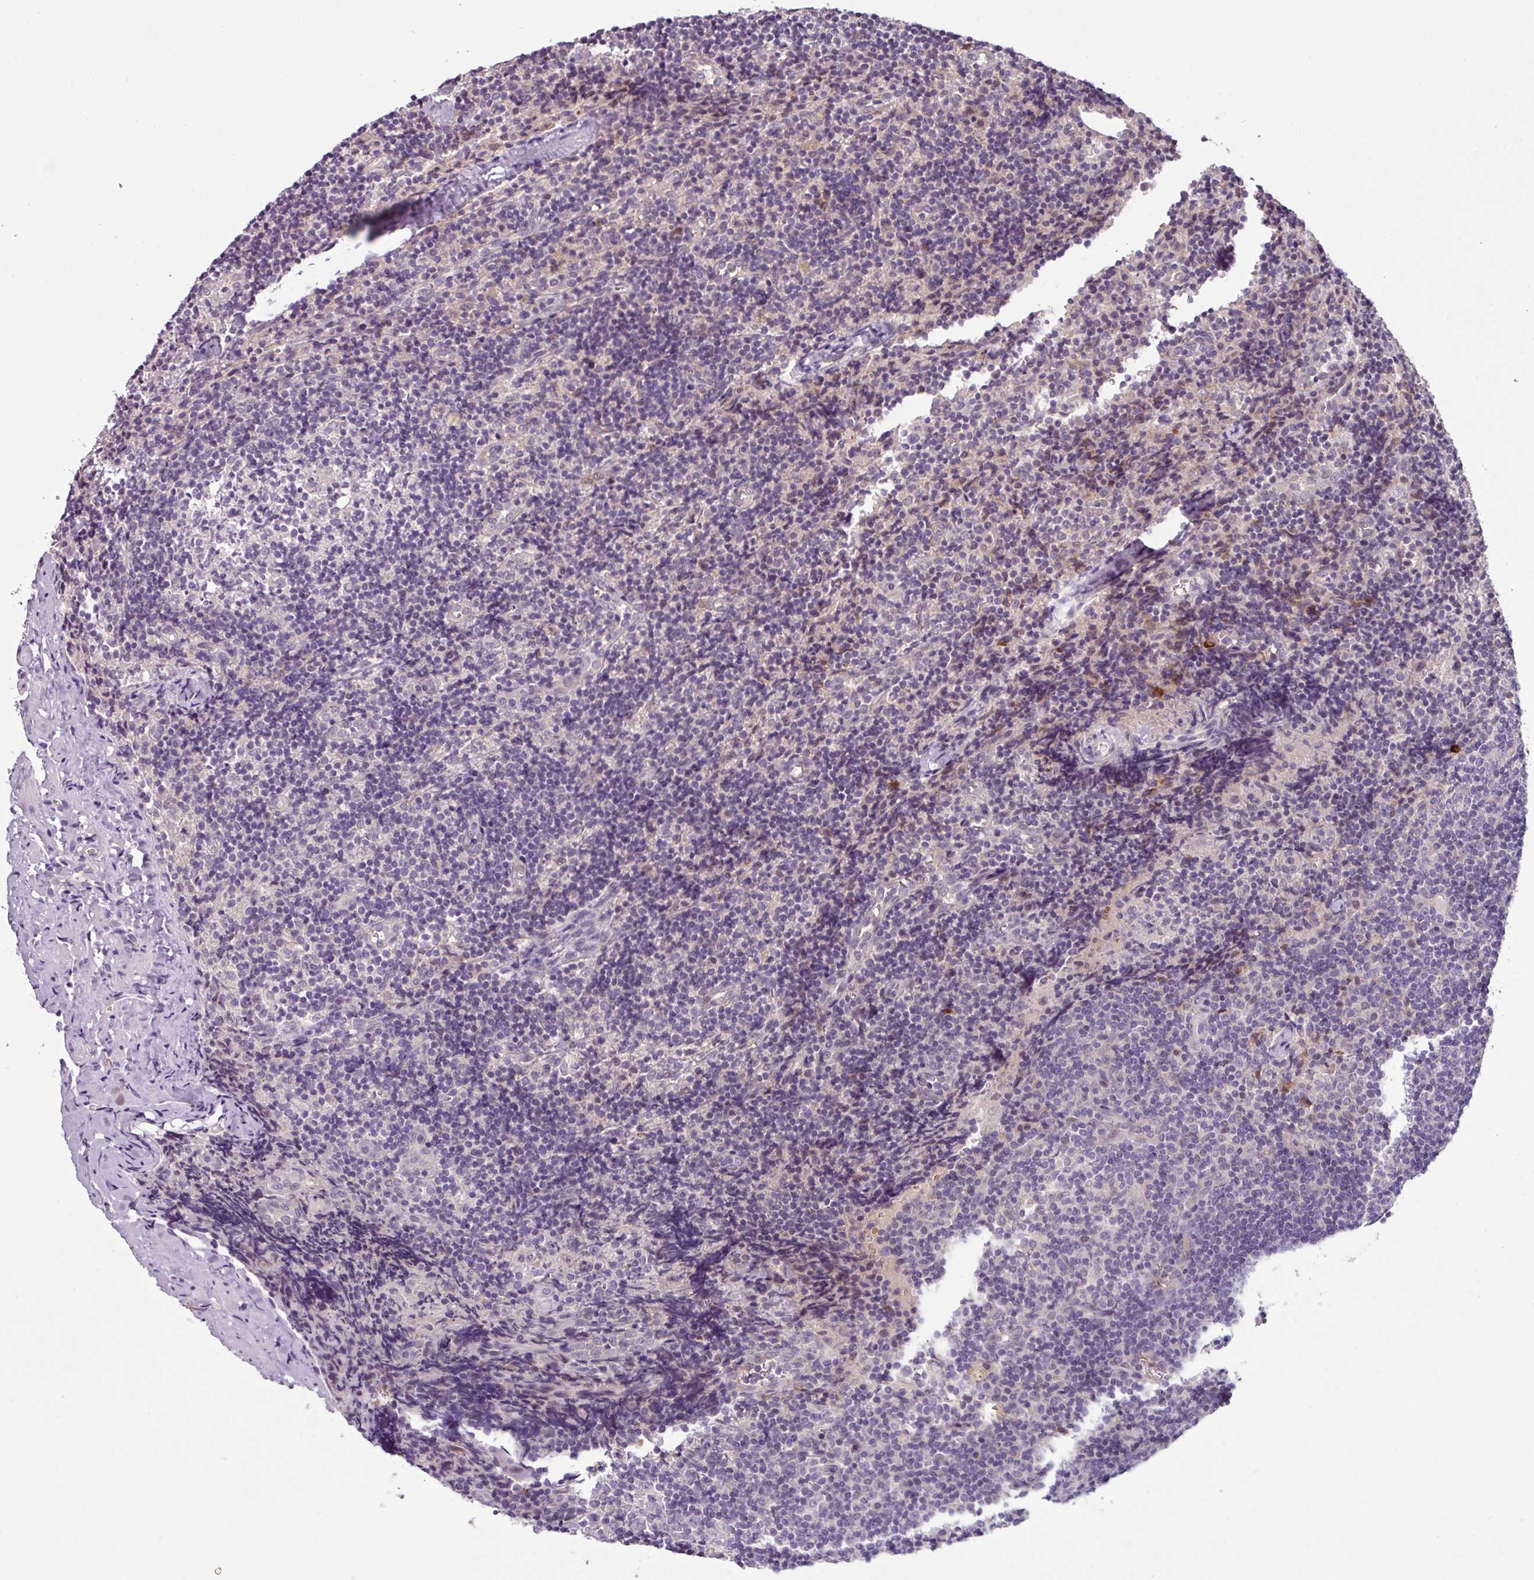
{"staining": {"intensity": "negative", "quantity": "none", "location": "none"}, "tissue": "lymph node", "cell_type": "Germinal center cells", "image_type": "normal", "snomed": [{"axis": "morphology", "description": "Normal tissue, NOS"}, {"axis": "topography", "description": "Lymph node"}], "caption": "Histopathology image shows no protein staining in germinal center cells of unremarkable lymph node. (Stains: DAB immunohistochemistry with hematoxylin counter stain, Microscopy: brightfield microscopy at high magnification).", "gene": "SLC5A10", "patient": {"sex": "female", "age": 52}}